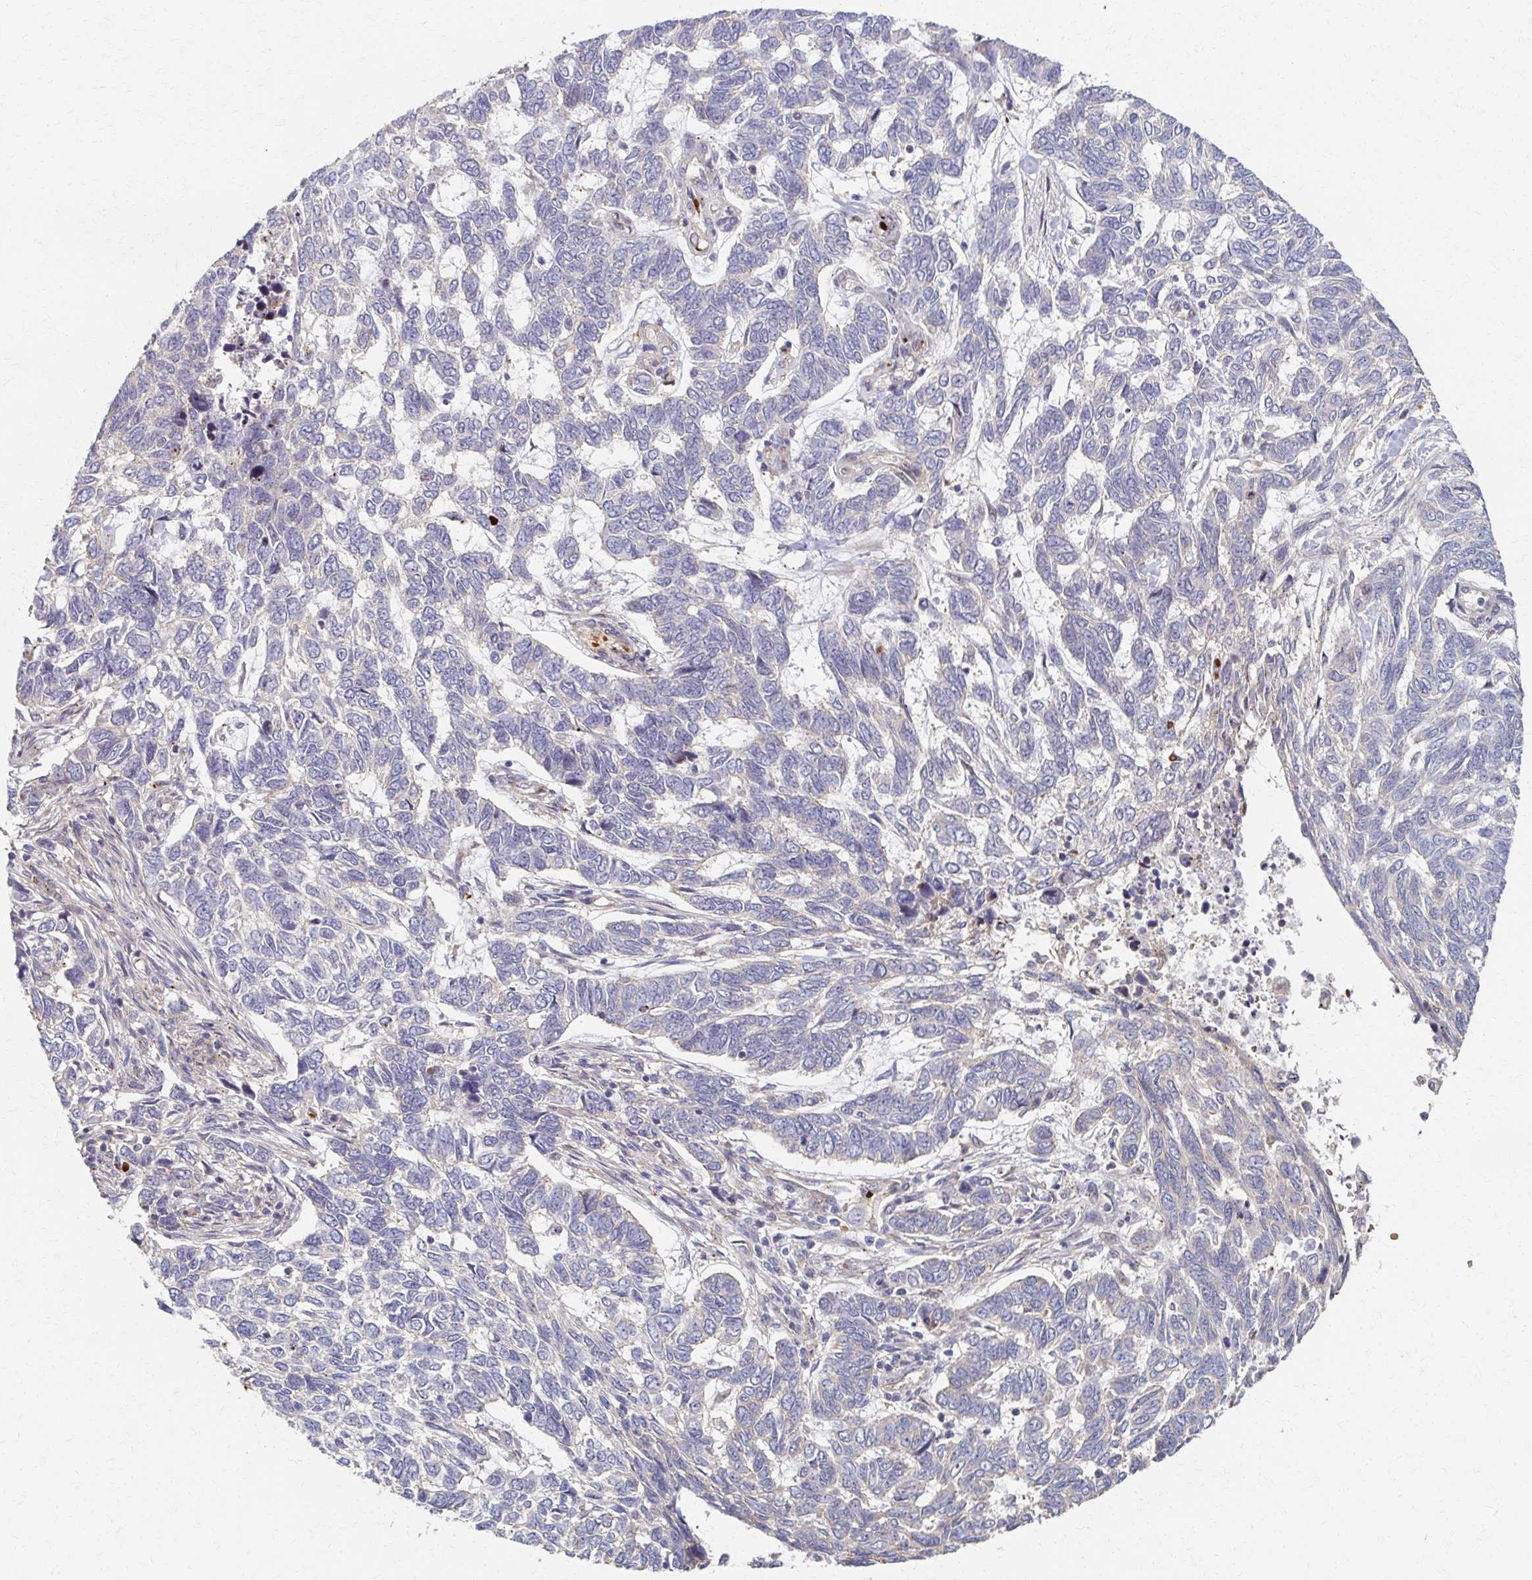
{"staining": {"intensity": "negative", "quantity": "none", "location": "none"}, "tissue": "skin cancer", "cell_type": "Tumor cells", "image_type": "cancer", "snomed": [{"axis": "morphology", "description": "Basal cell carcinoma"}, {"axis": "topography", "description": "Skin"}], "caption": "Image shows no protein expression in tumor cells of skin cancer (basal cell carcinoma) tissue.", "gene": "SKA2", "patient": {"sex": "female", "age": 65}}